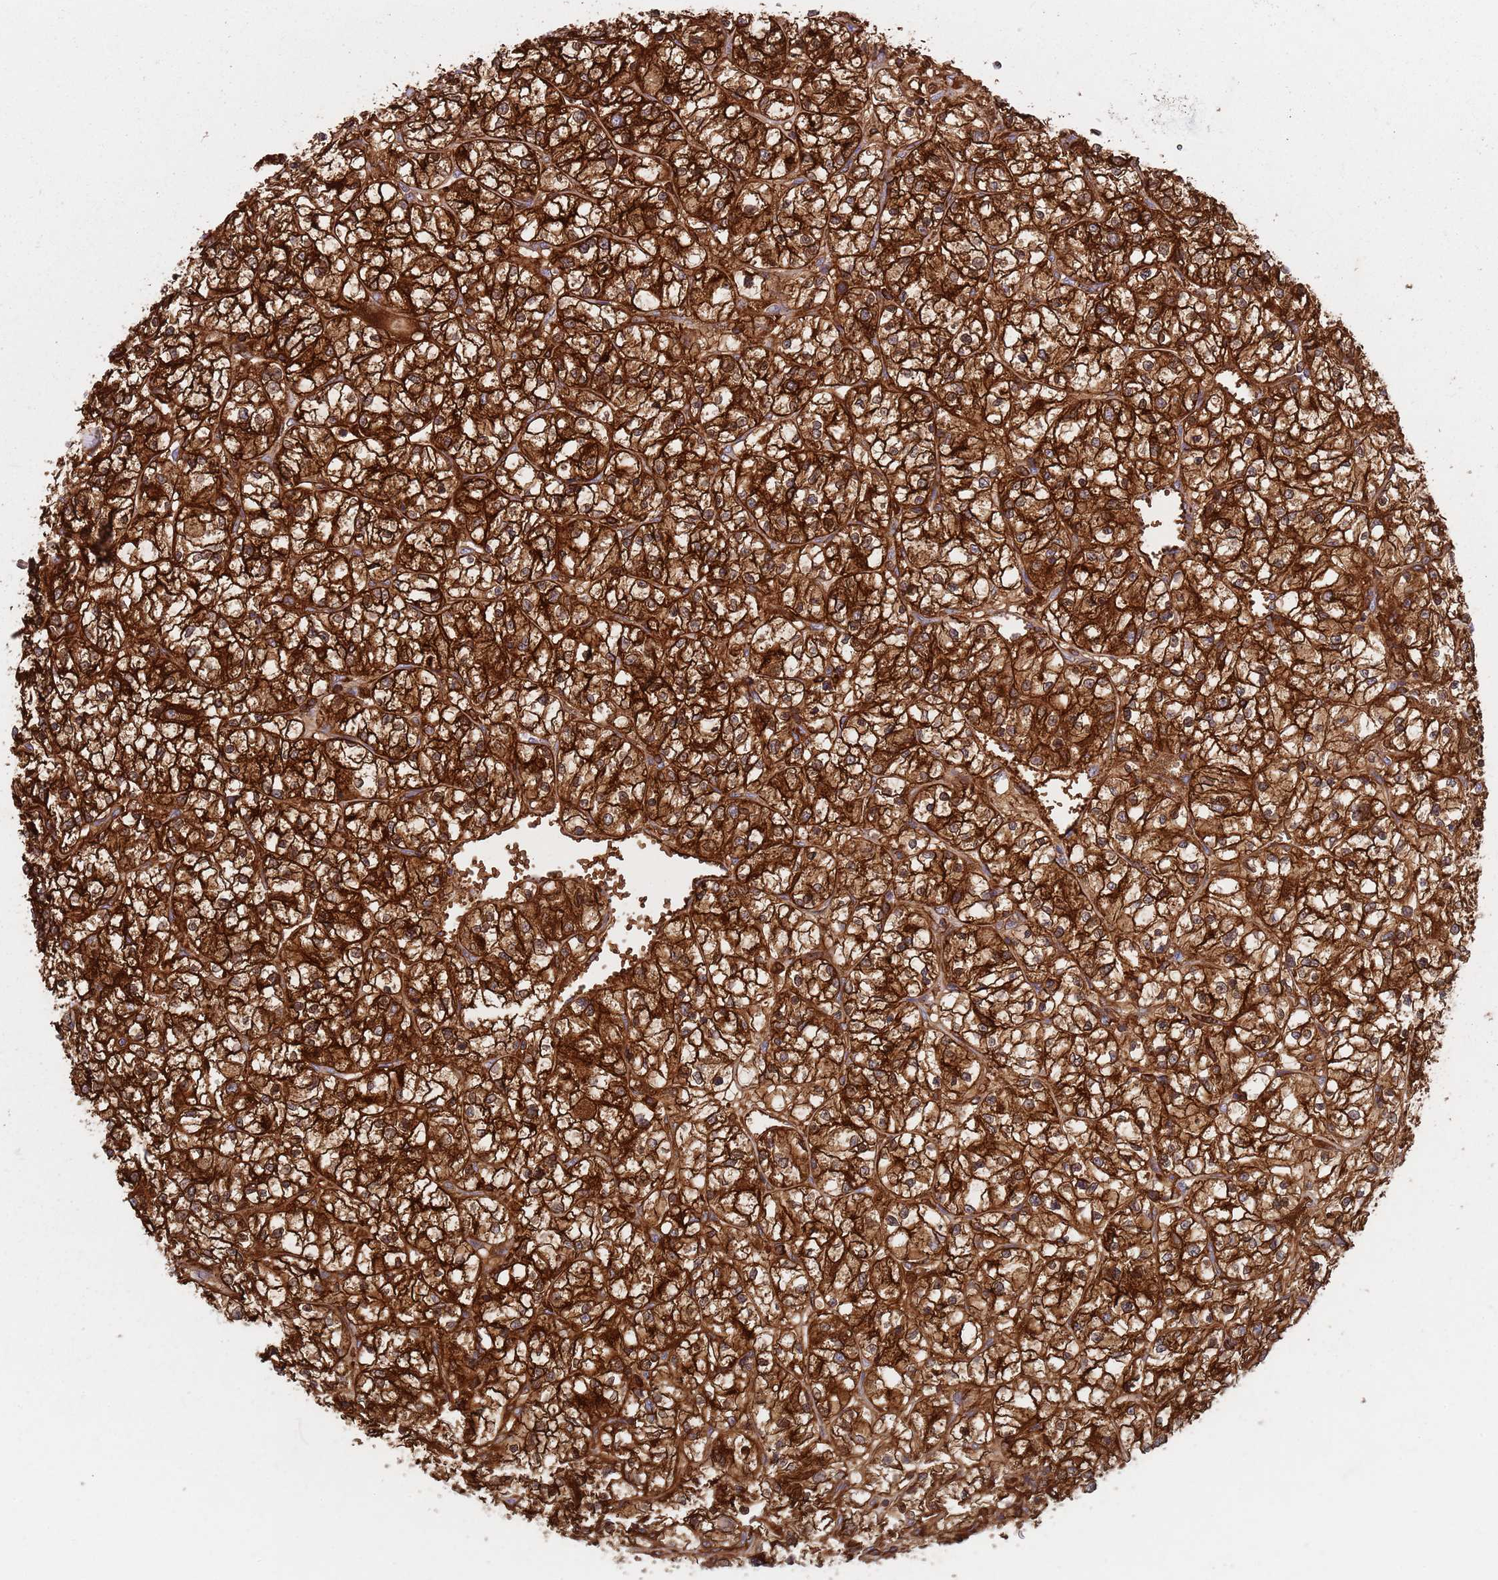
{"staining": {"intensity": "strong", "quantity": ">75%", "location": "cytoplasmic/membranous"}, "tissue": "renal cancer", "cell_type": "Tumor cells", "image_type": "cancer", "snomed": [{"axis": "morphology", "description": "Adenocarcinoma, NOS"}, {"axis": "topography", "description": "Kidney"}], "caption": "A brown stain shows strong cytoplasmic/membranous positivity of a protein in human renal adenocarcinoma tumor cells. The protein is shown in brown color, while the nuclei are stained blue.", "gene": "ZMYM5", "patient": {"sex": "female", "age": 64}}